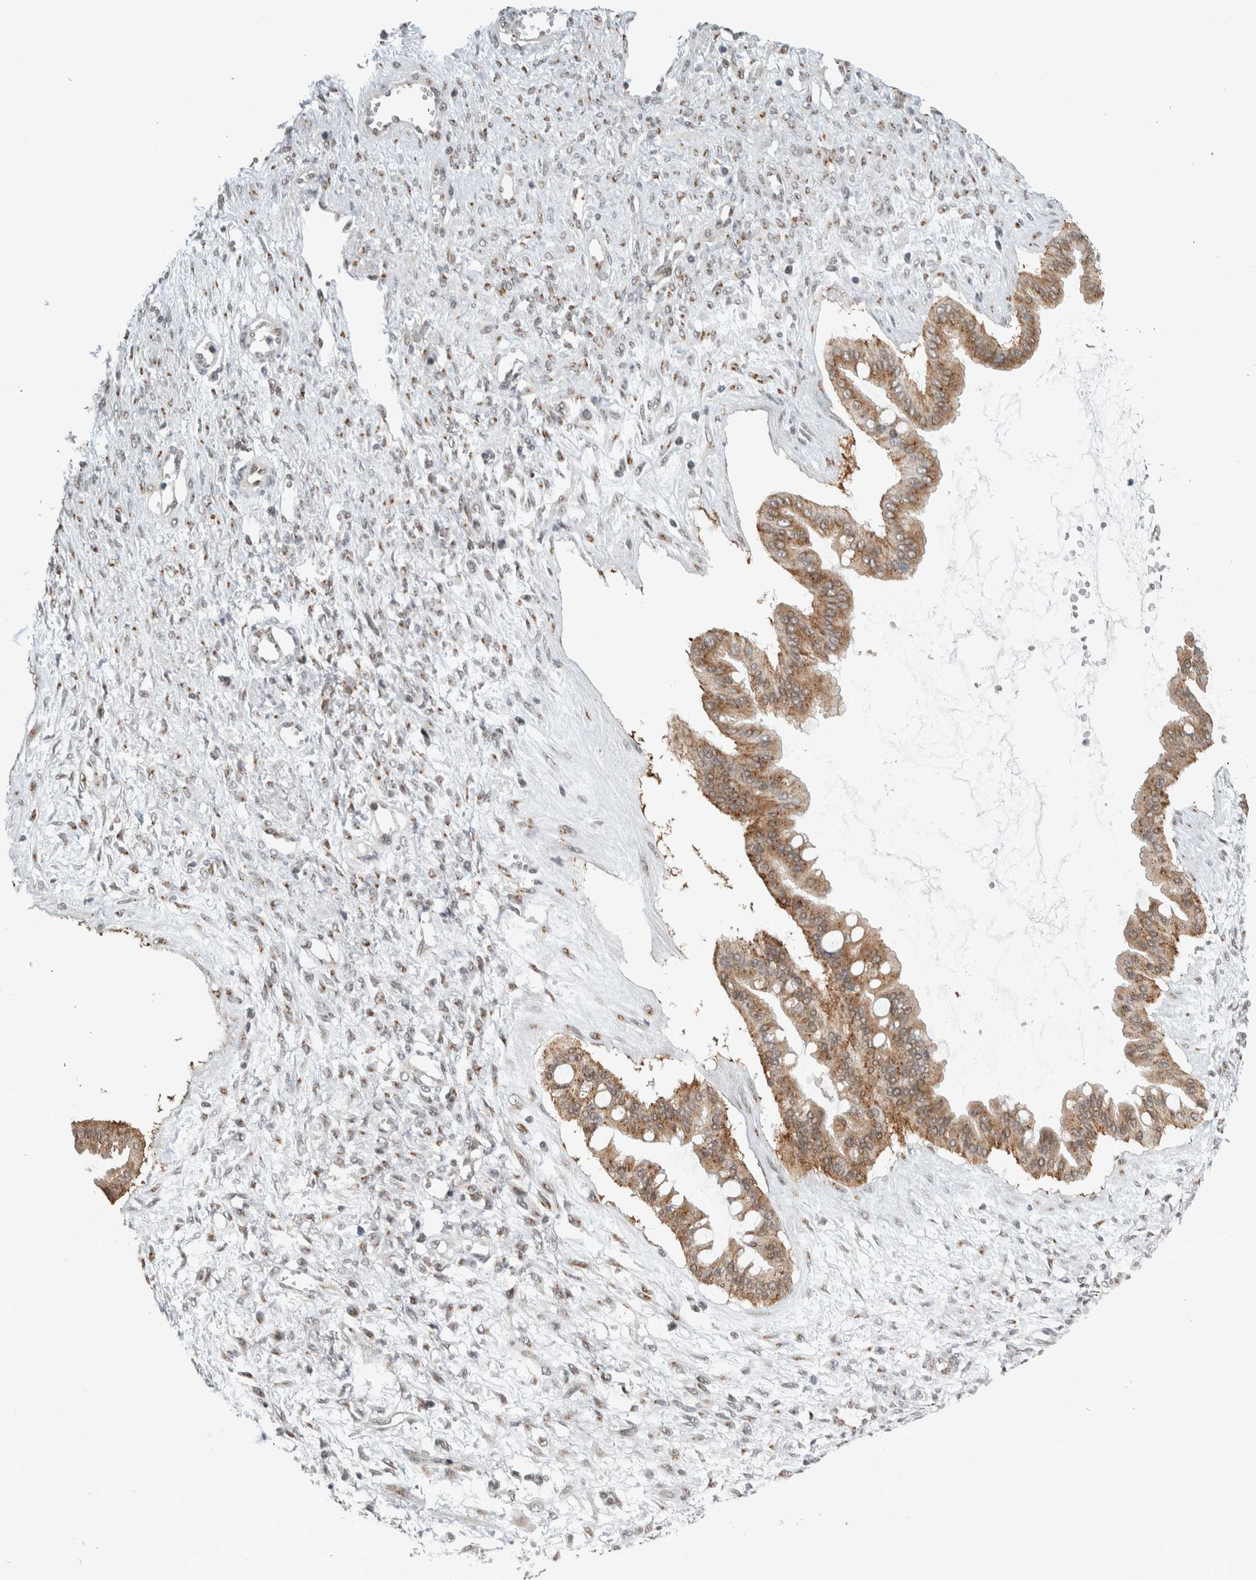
{"staining": {"intensity": "moderate", "quantity": ">75%", "location": "cytoplasmic/membranous"}, "tissue": "ovarian cancer", "cell_type": "Tumor cells", "image_type": "cancer", "snomed": [{"axis": "morphology", "description": "Cystadenocarcinoma, mucinous, NOS"}, {"axis": "topography", "description": "Ovary"}], "caption": "Protein expression analysis of human ovarian cancer reveals moderate cytoplasmic/membranous positivity in approximately >75% of tumor cells.", "gene": "ZMYND8", "patient": {"sex": "female", "age": 73}}